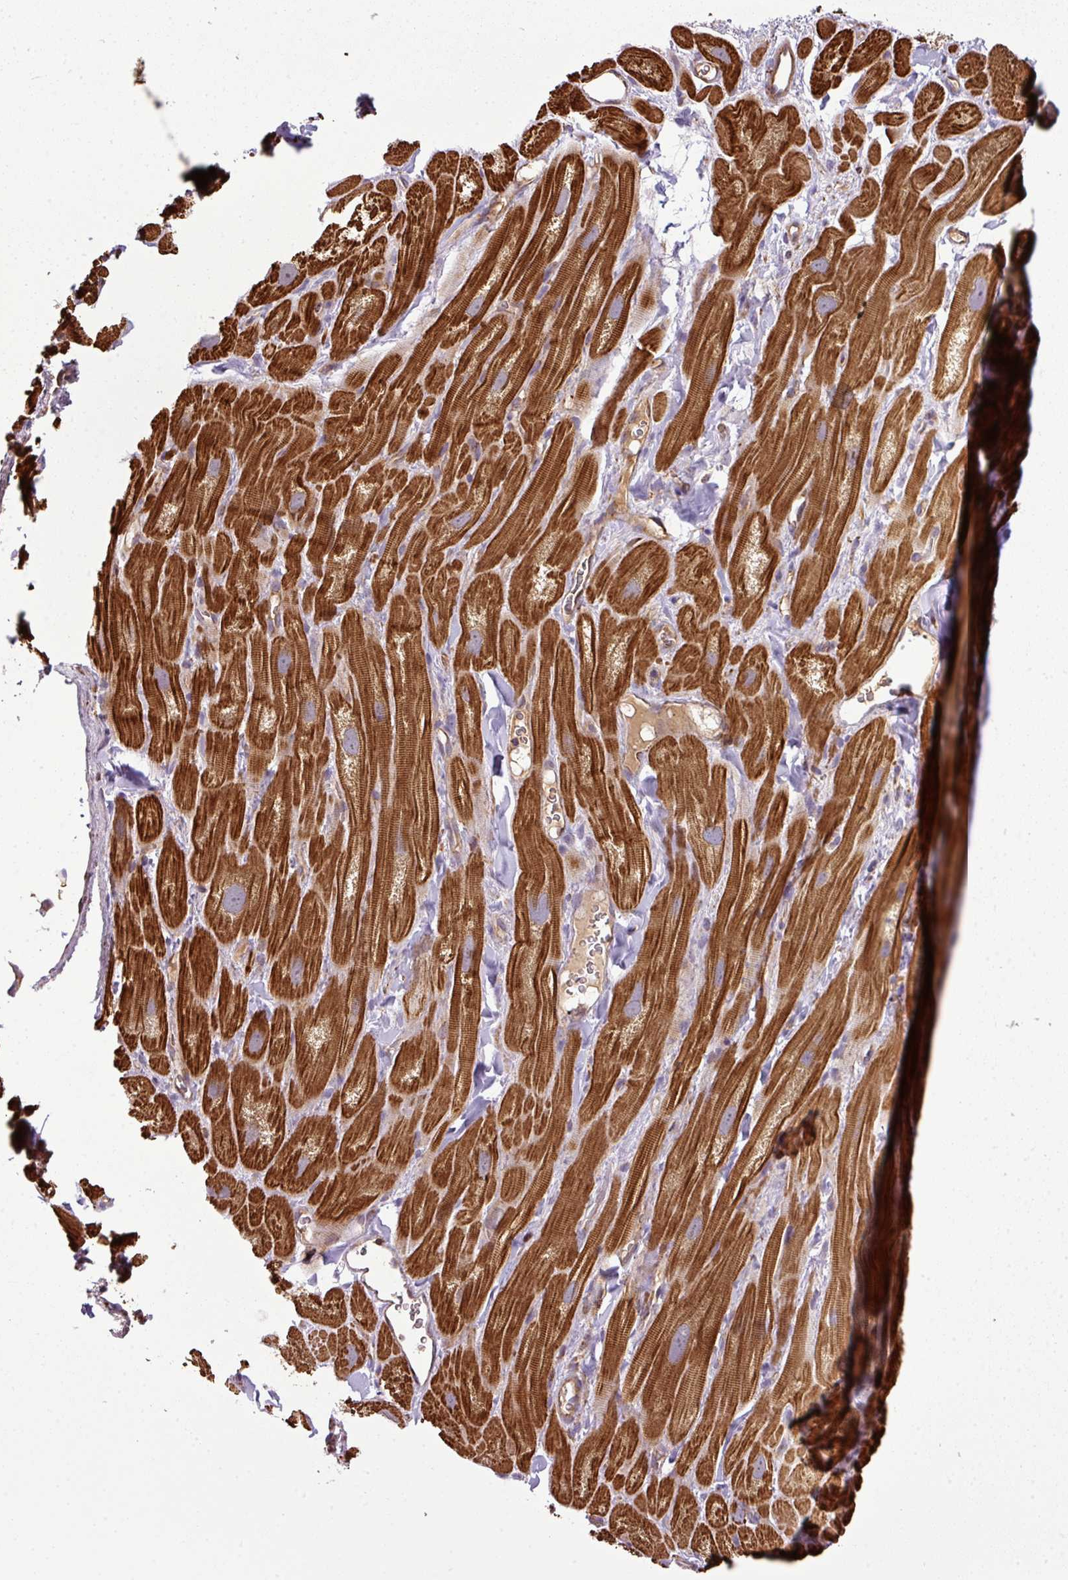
{"staining": {"intensity": "strong", "quantity": ">75%", "location": "cytoplasmic/membranous"}, "tissue": "heart muscle", "cell_type": "Cardiomyocytes", "image_type": "normal", "snomed": [{"axis": "morphology", "description": "Normal tissue, NOS"}, {"axis": "topography", "description": "Heart"}], "caption": "Strong cytoplasmic/membranous expression for a protein is seen in approximately >75% of cardiomyocytes of benign heart muscle using immunohistochemistry (IHC).", "gene": "PRELID3B", "patient": {"sex": "male", "age": 49}}